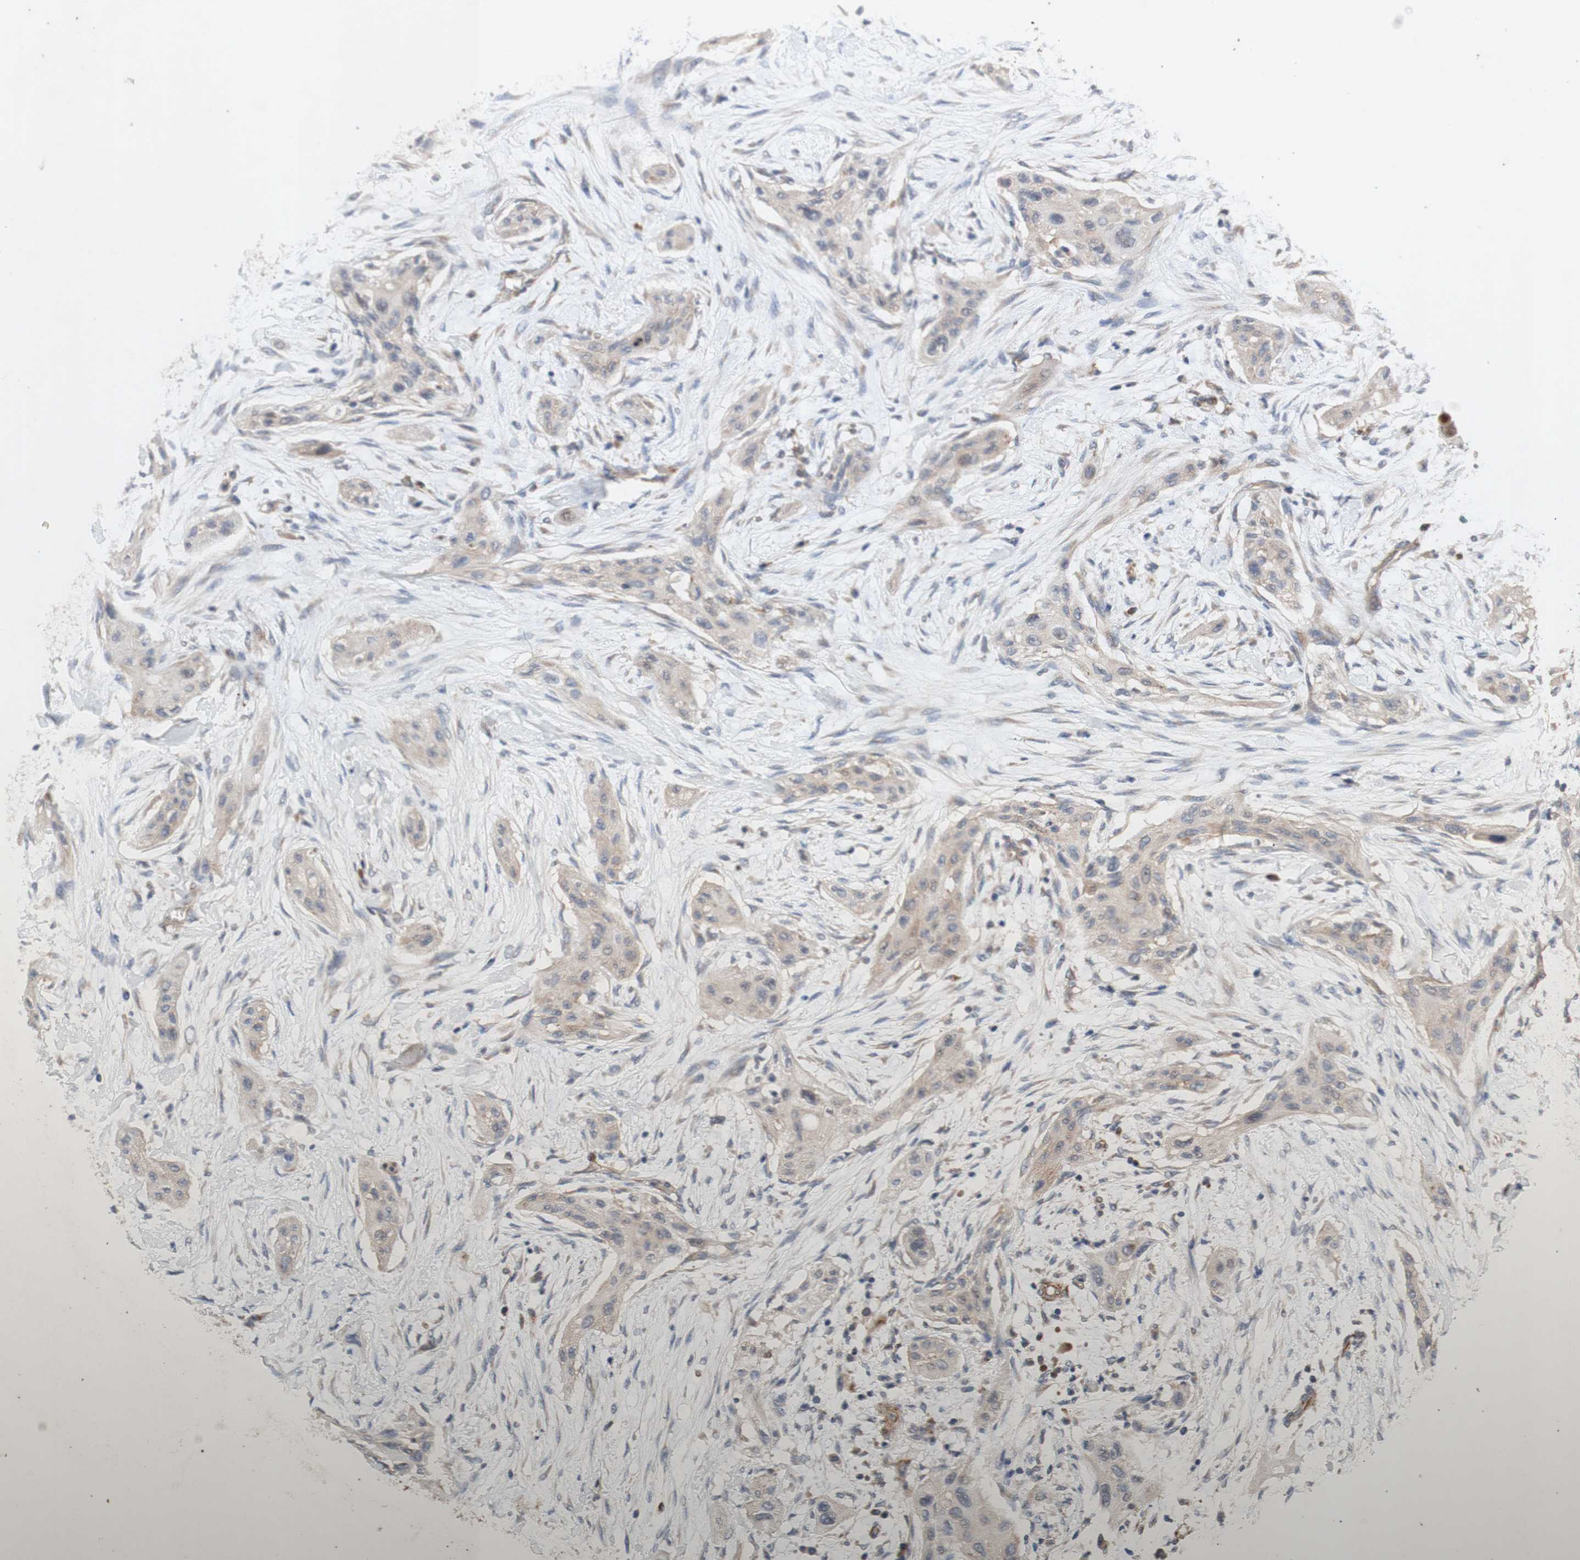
{"staining": {"intensity": "weak", "quantity": "25%-75%", "location": "cytoplasmic/membranous"}, "tissue": "lung cancer", "cell_type": "Tumor cells", "image_type": "cancer", "snomed": [{"axis": "morphology", "description": "Squamous cell carcinoma, NOS"}, {"axis": "topography", "description": "Lung"}], "caption": "Immunohistochemical staining of lung cancer exhibits weak cytoplasmic/membranous protein positivity in approximately 25%-75% of tumor cells.", "gene": "EIF2S3", "patient": {"sex": "female", "age": 47}}